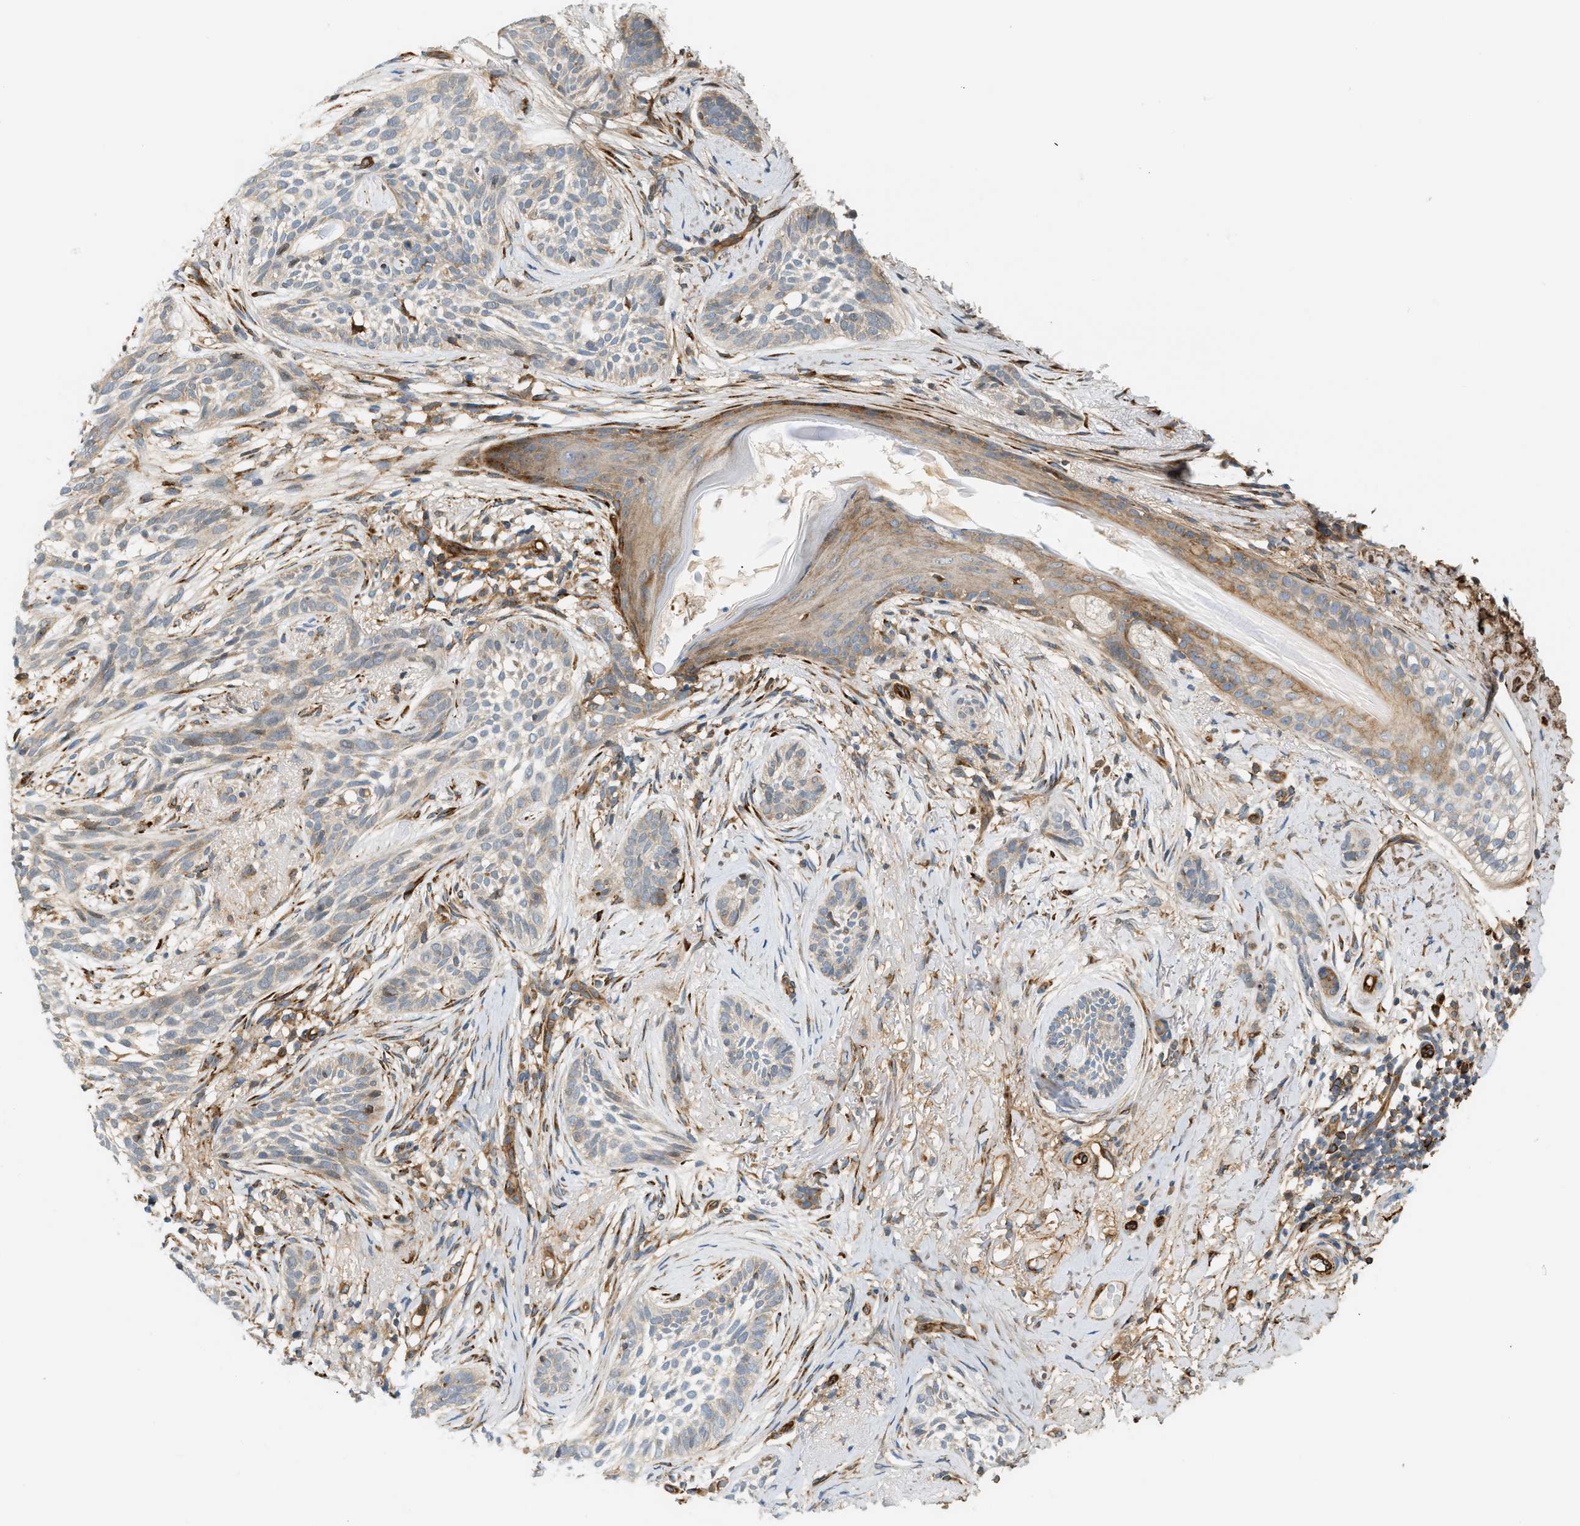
{"staining": {"intensity": "negative", "quantity": "none", "location": "none"}, "tissue": "skin cancer", "cell_type": "Tumor cells", "image_type": "cancer", "snomed": [{"axis": "morphology", "description": "Basal cell carcinoma"}, {"axis": "topography", "description": "Skin"}], "caption": "High magnification brightfield microscopy of skin cancer (basal cell carcinoma) stained with DAB (brown) and counterstained with hematoxylin (blue): tumor cells show no significant staining.", "gene": "PLCG2", "patient": {"sex": "female", "age": 88}}